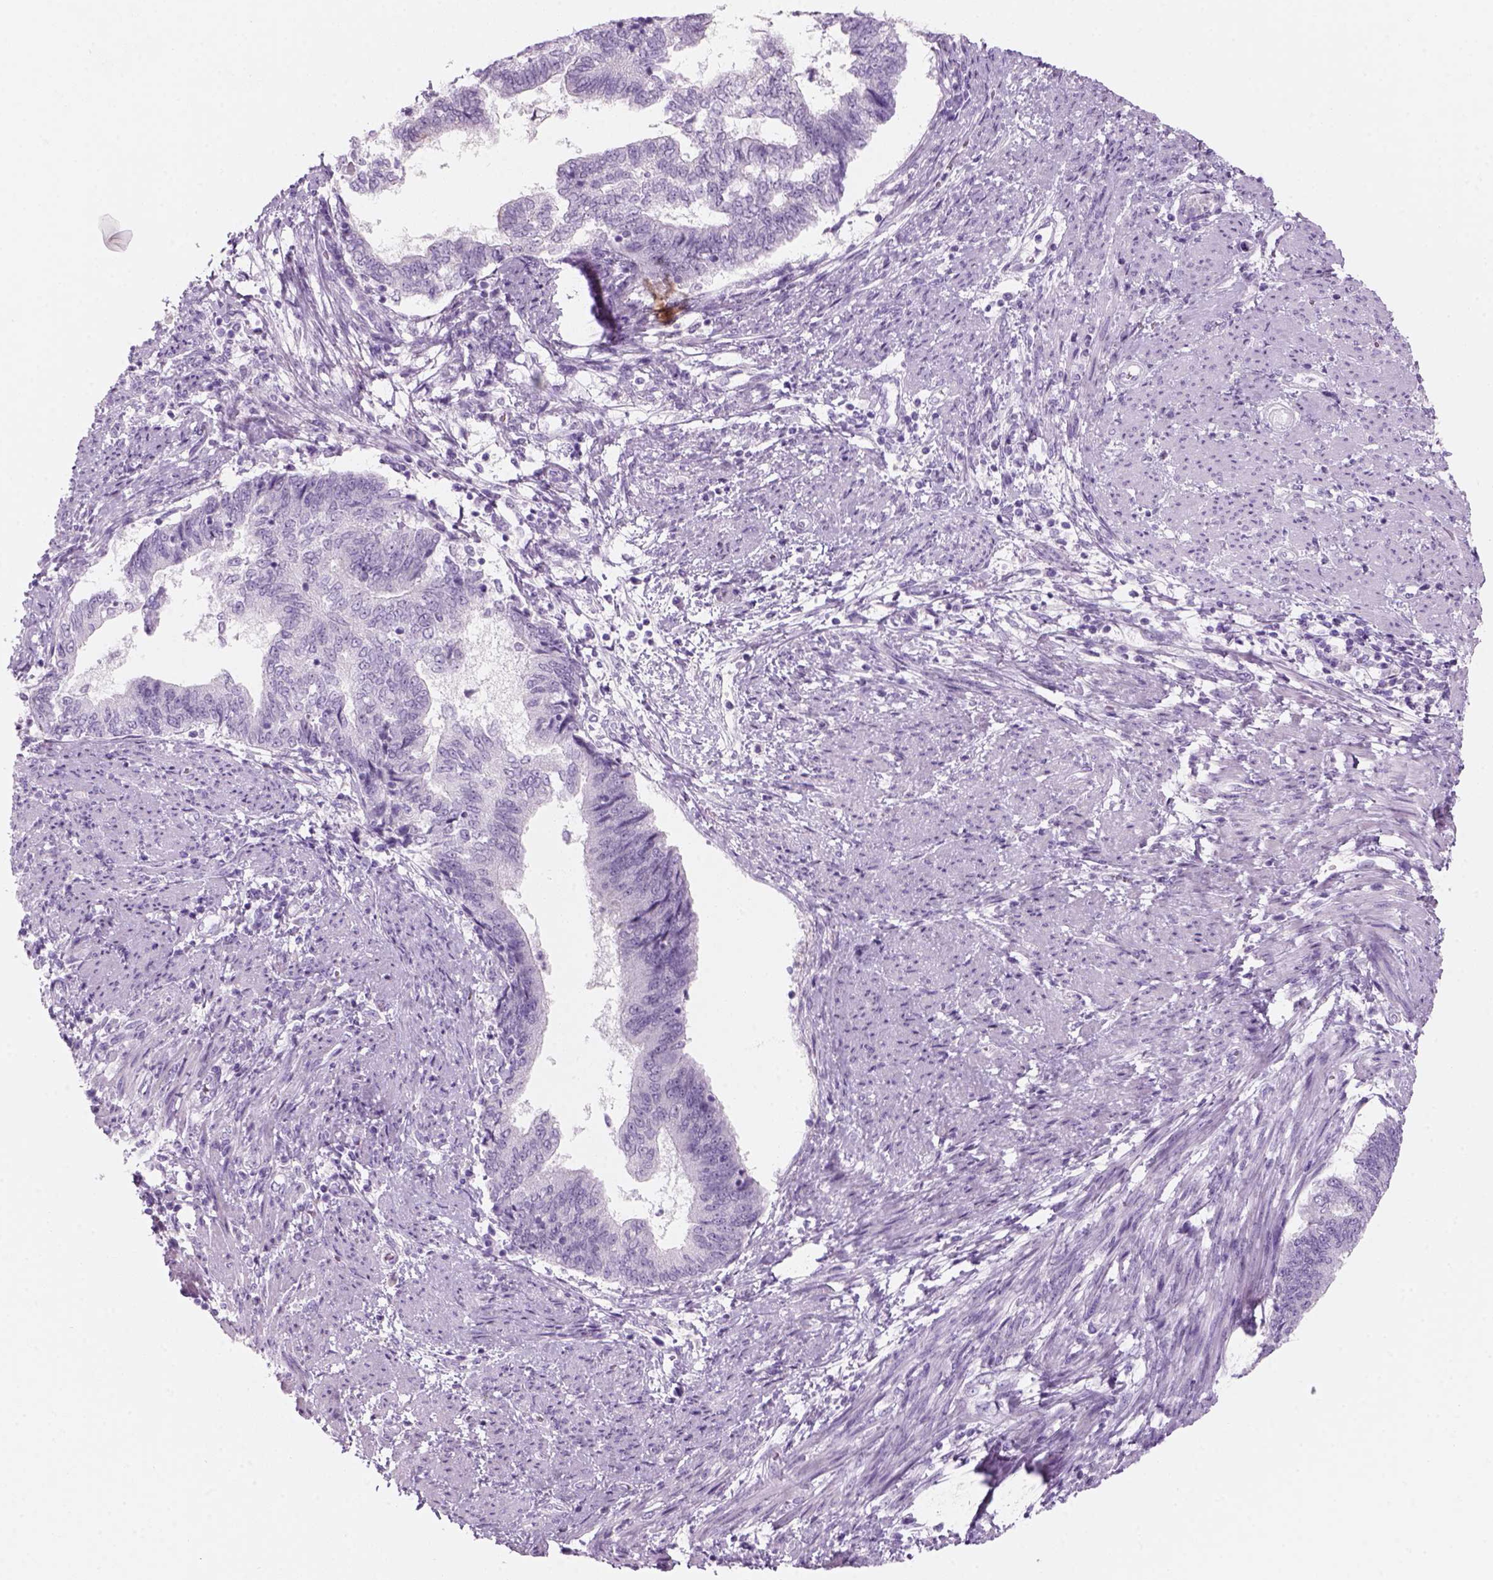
{"staining": {"intensity": "negative", "quantity": "none", "location": "none"}, "tissue": "endometrial cancer", "cell_type": "Tumor cells", "image_type": "cancer", "snomed": [{"axis": "morphology", "description": "Adenocarcinoma, NOS"}, {"axis": "topography", "description": "Endometrium"}], "caption": "High power microscopy image of an IHC histopathology image of endometrial cancer, revealing no significant expression in tumor cells.", "gene": "KRTAP11-1", "patient": {"sex": "female", "age": 65}}